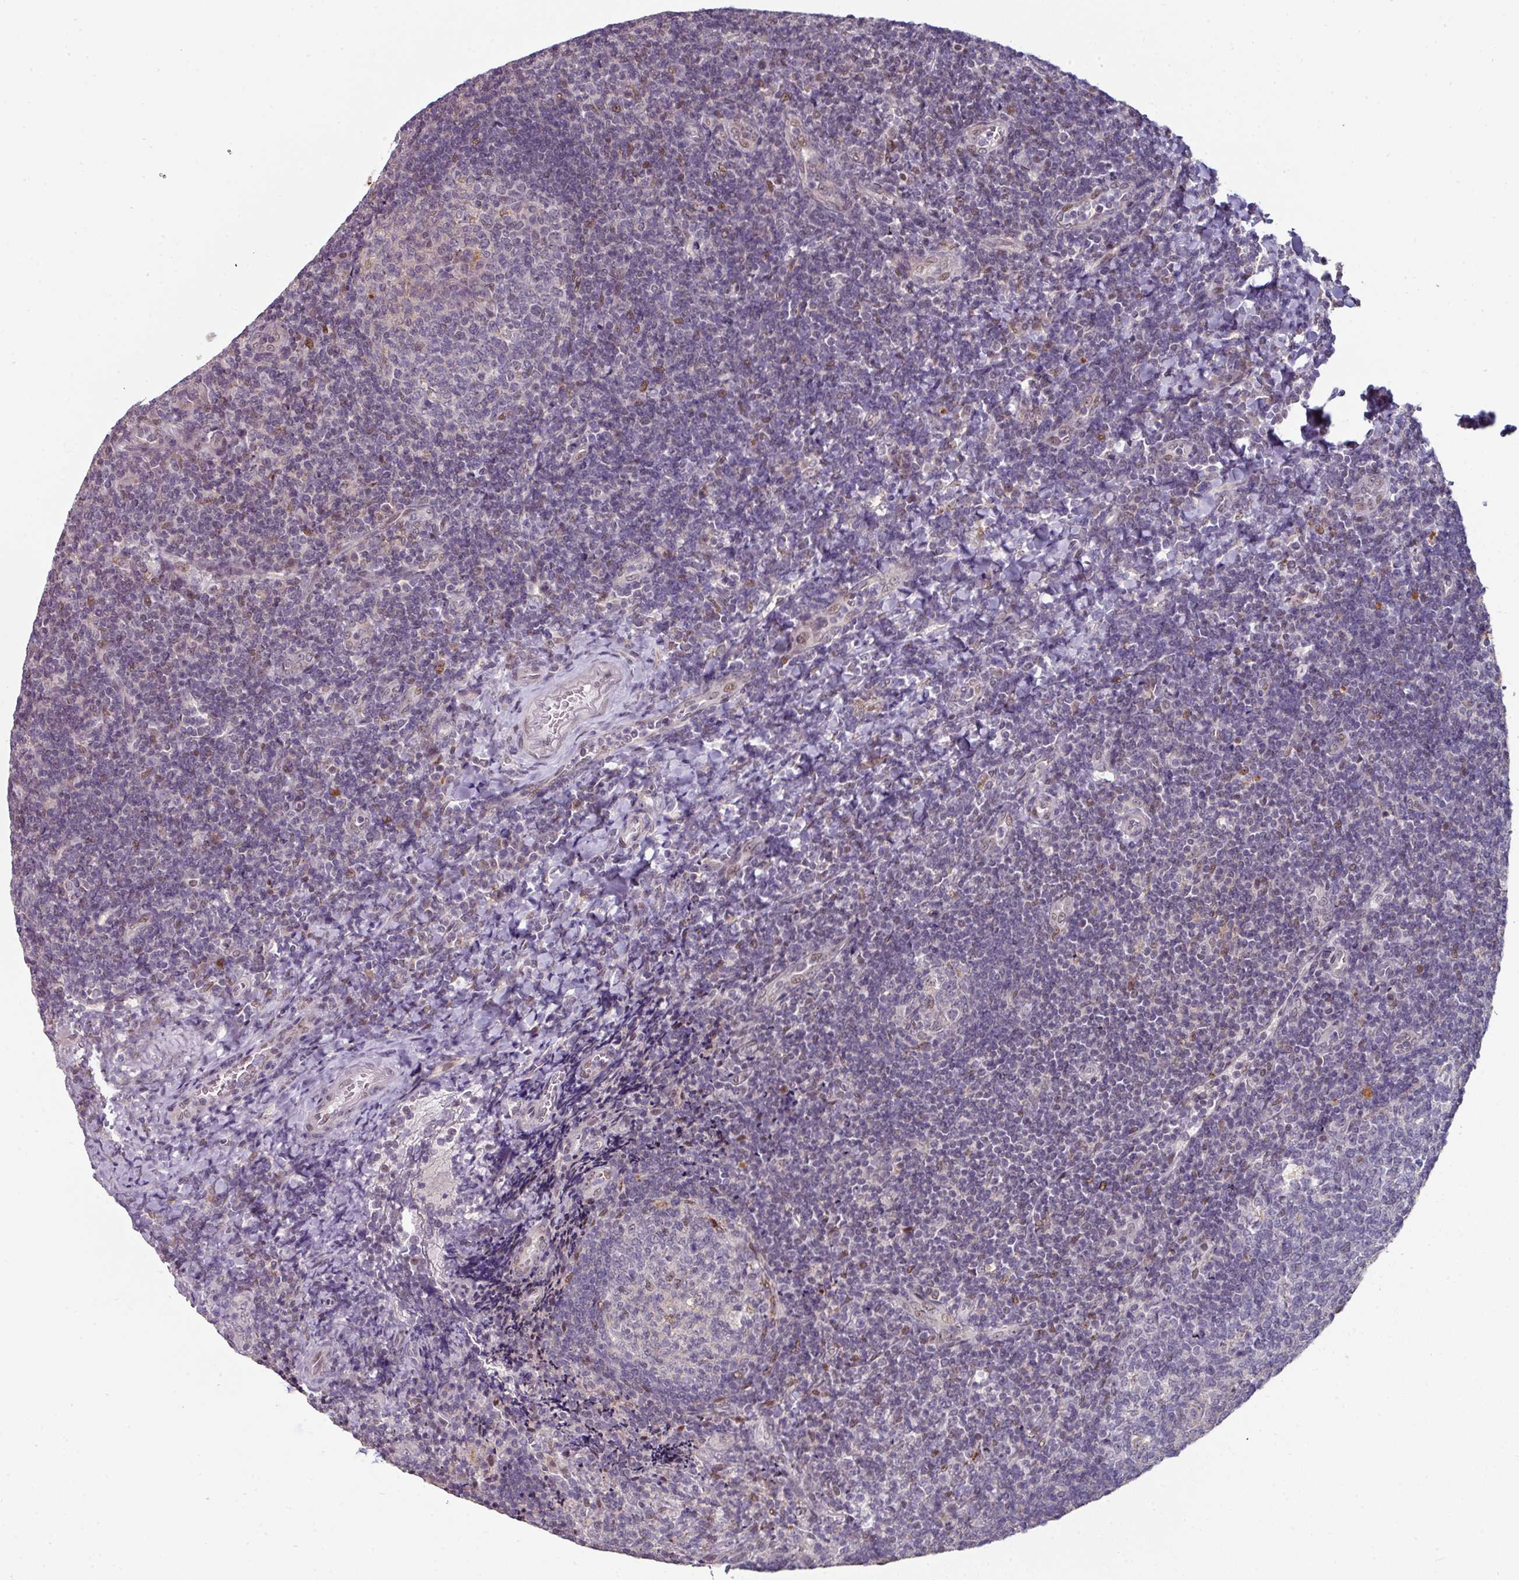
{"staining": {"intensity": "moderate", "quantity": "<25%", "location": "nuclear"}, "tissue": "tonsil", "cell_type": "Germinal center cells", "image_type": "normal", "snomed": [{"axis": "morphology", "description": "Normal tissue, NOS"}, {"axis": "topography", "description": "Tonsil"}], "caption": "Immunohistochemistry image of benign tonsil: human tonsil stained using immunohistochemistry (IHC) demonstrates low levels of moderate protein expression localized specifically in the nuclear of germinal center cells, appearing as a nuclear brown color.", "gene": "SWSAP1", "patient": {"sex": "male", "age": 17}}